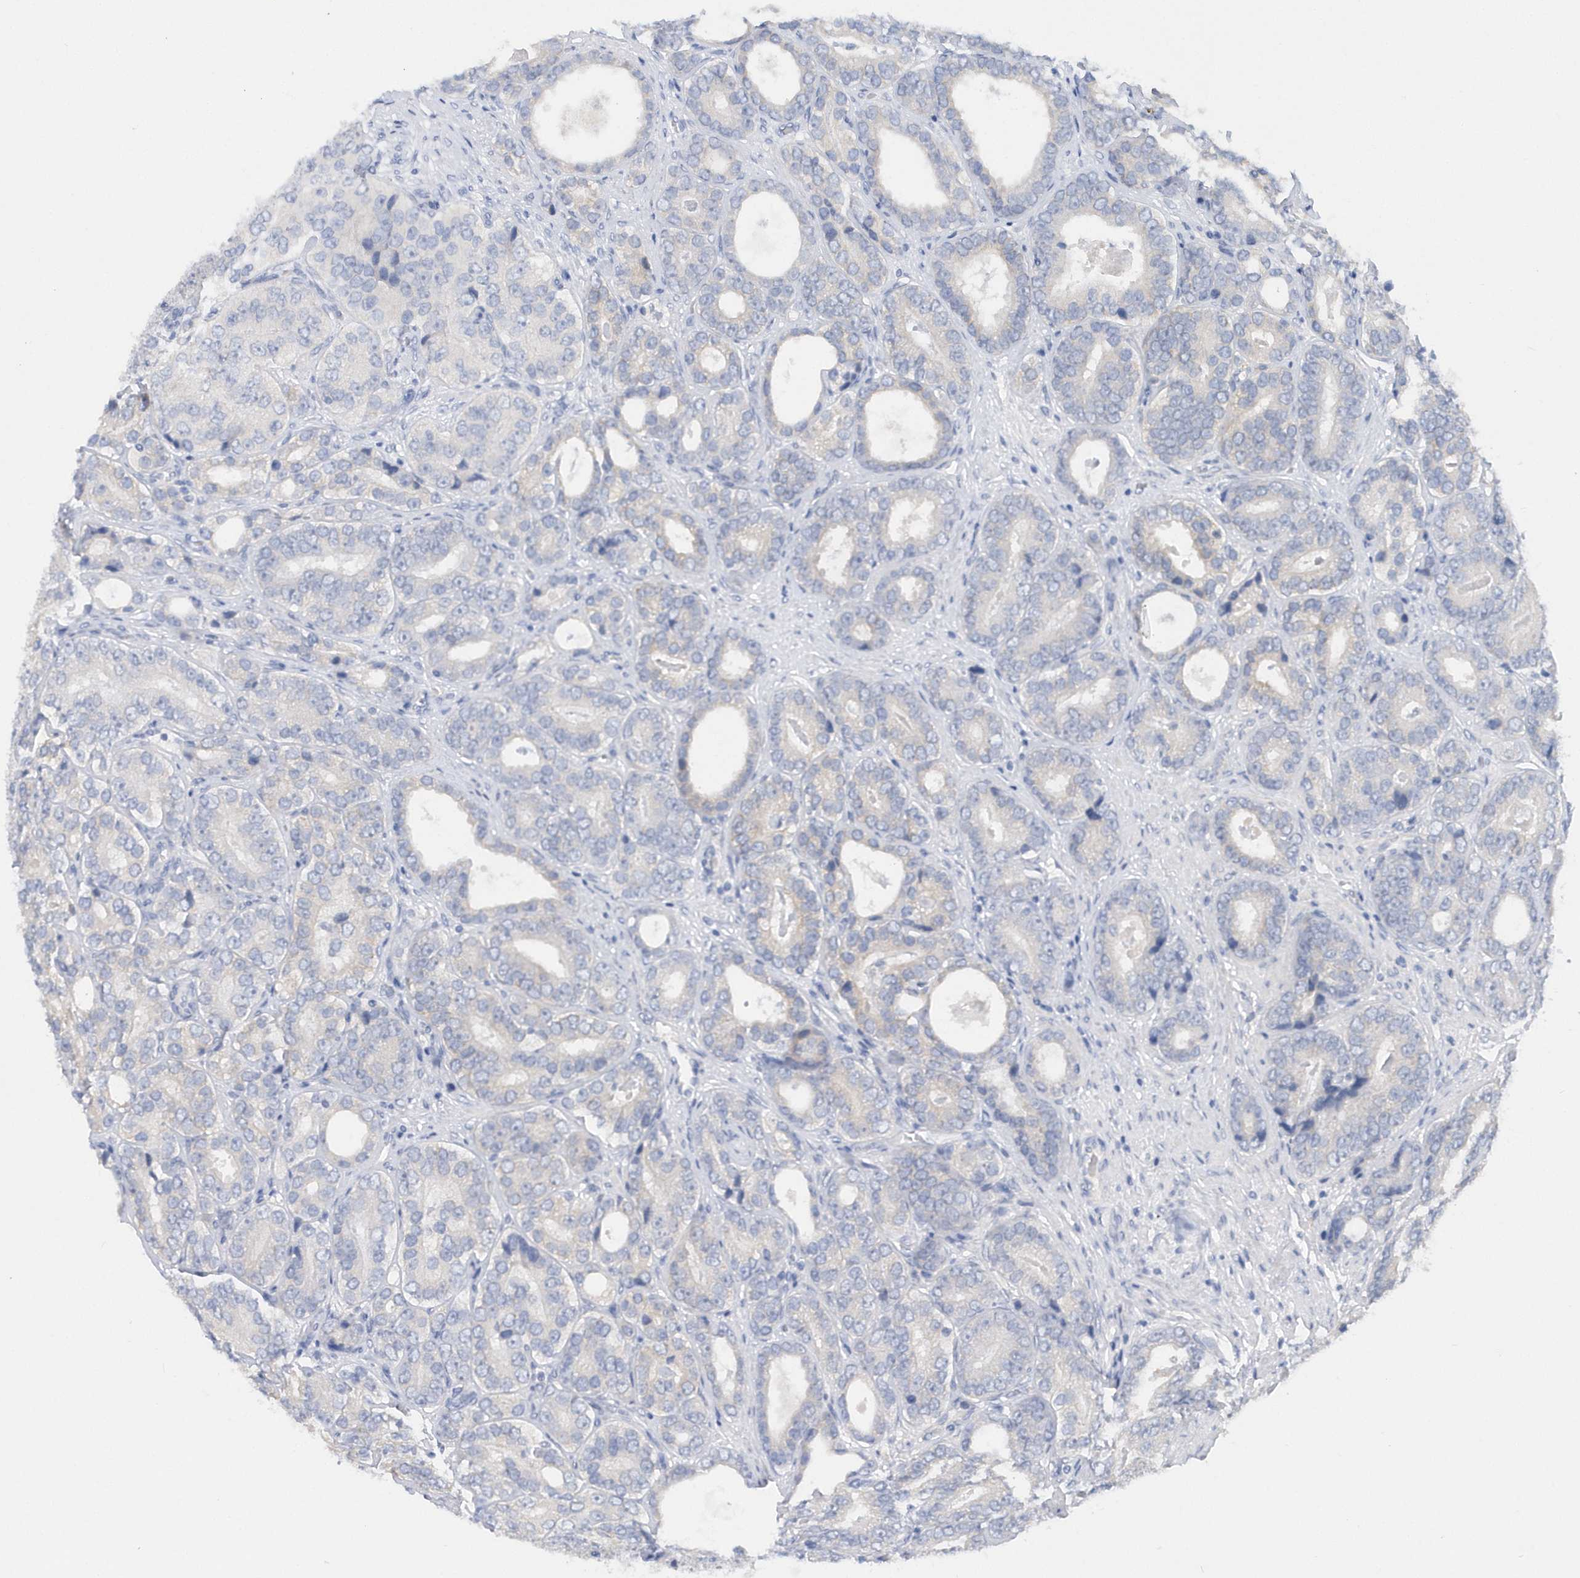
{"staining": {"intensity": "negative", "quantity": "none", "location": "none"}, "tissue": "prostate cancer", "cell_type": "Tumor cells", "image_type": "cancer", "snomed": [{"axis": "morphology", "description": "Adenocarcinoma, High grade"}, {"axis": "topography", "description": "Prostate"}], "caption": "DAB immunohistochemical staining of human high-grade adenocarcinoma (prostate) demonstrates no significant positivity in tumor cells.", "gene": "RPE", "patient": {"sex": "male", "age": 56}}